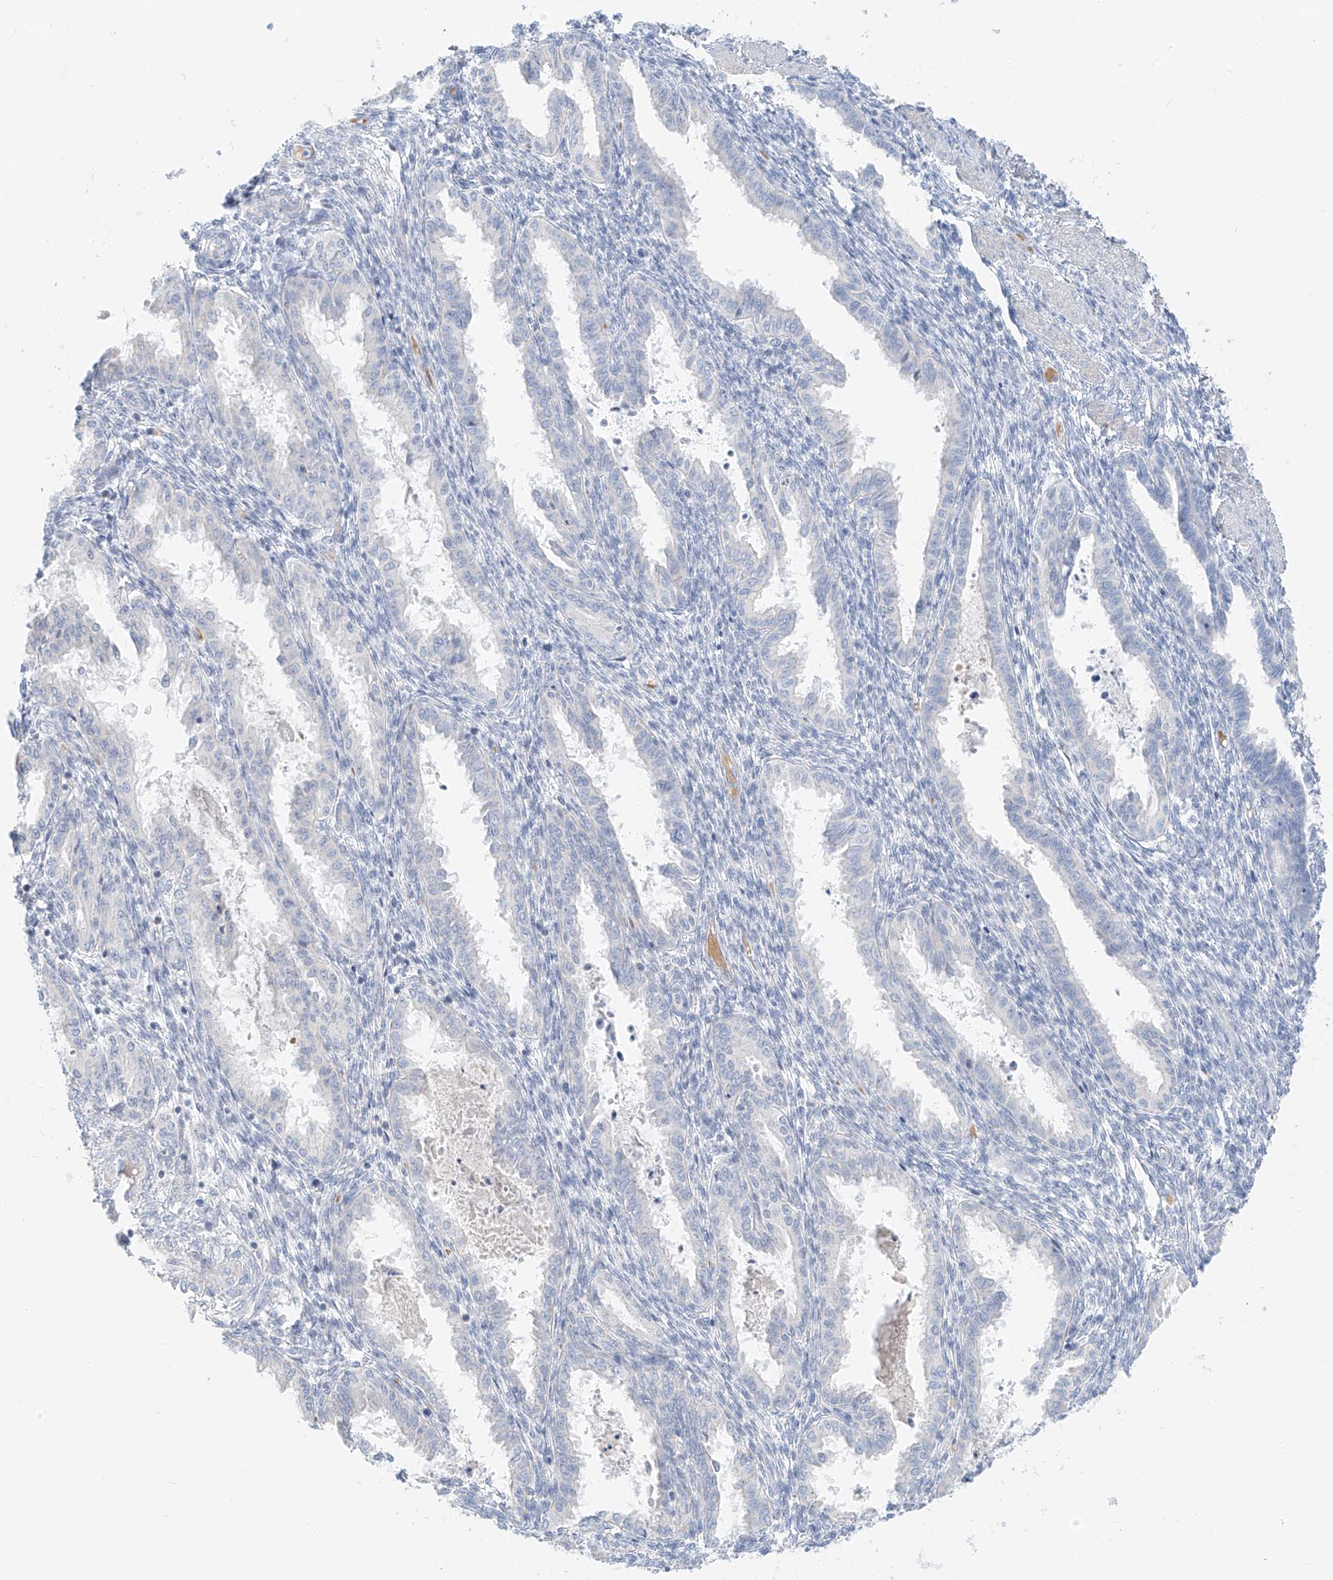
{"staining": {"intensity": "negative", "quantity": "none", "location": "none"}, "tissue": "endometrium", "cell_type": "Cells in endometrial stroma", "image_type": "normal", "snomed": [{"axis": "morphology", "description": "Normal tissue, NOS"}, {"axis": "topography", "description": "Endometrium"}], "caption": "Benign endometrium was stained to show a protein in brown. There is no significant expression in cells in endometrial stroma.", "gene": "PGC", "patient": {"sex": "female", "age": 33}}